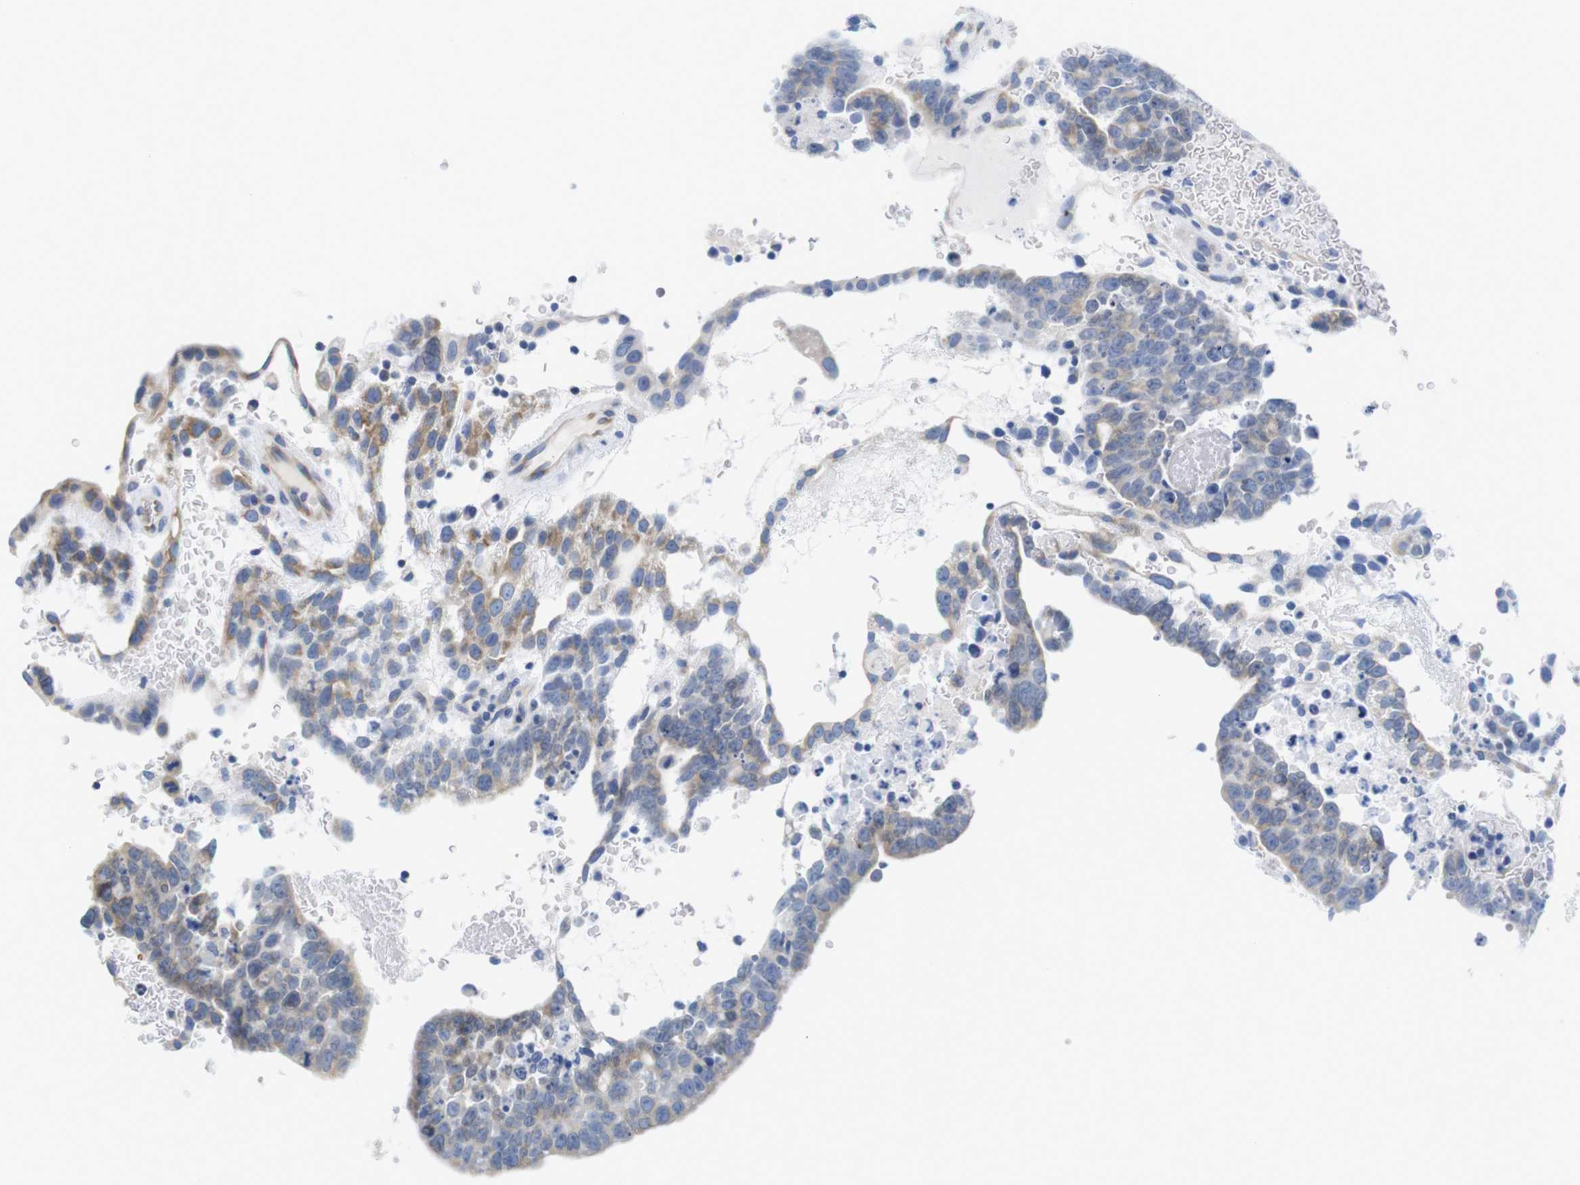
{"staining": {"intensity": "moderate", "quantity": "25%-75%", "location": "cytoplasmic/membranous"}, "tissue": "testis cancer", "cell_type": "Tumor cells", "image_type": "cancer", "snomed": [{"axis": "morphology", "description": "Seminoma, NOS"}, {"axis": "morphology", "description": "Carcinoma, Embryonal, NOS"}, {"axis": "topography", "description": "Testis"}], "caption": "Human testis cancer stained with a protein marker displays moderate staining in tumor cells.", "gene": "PCNX2", "patient": {"sex": "male", "age": 52}}